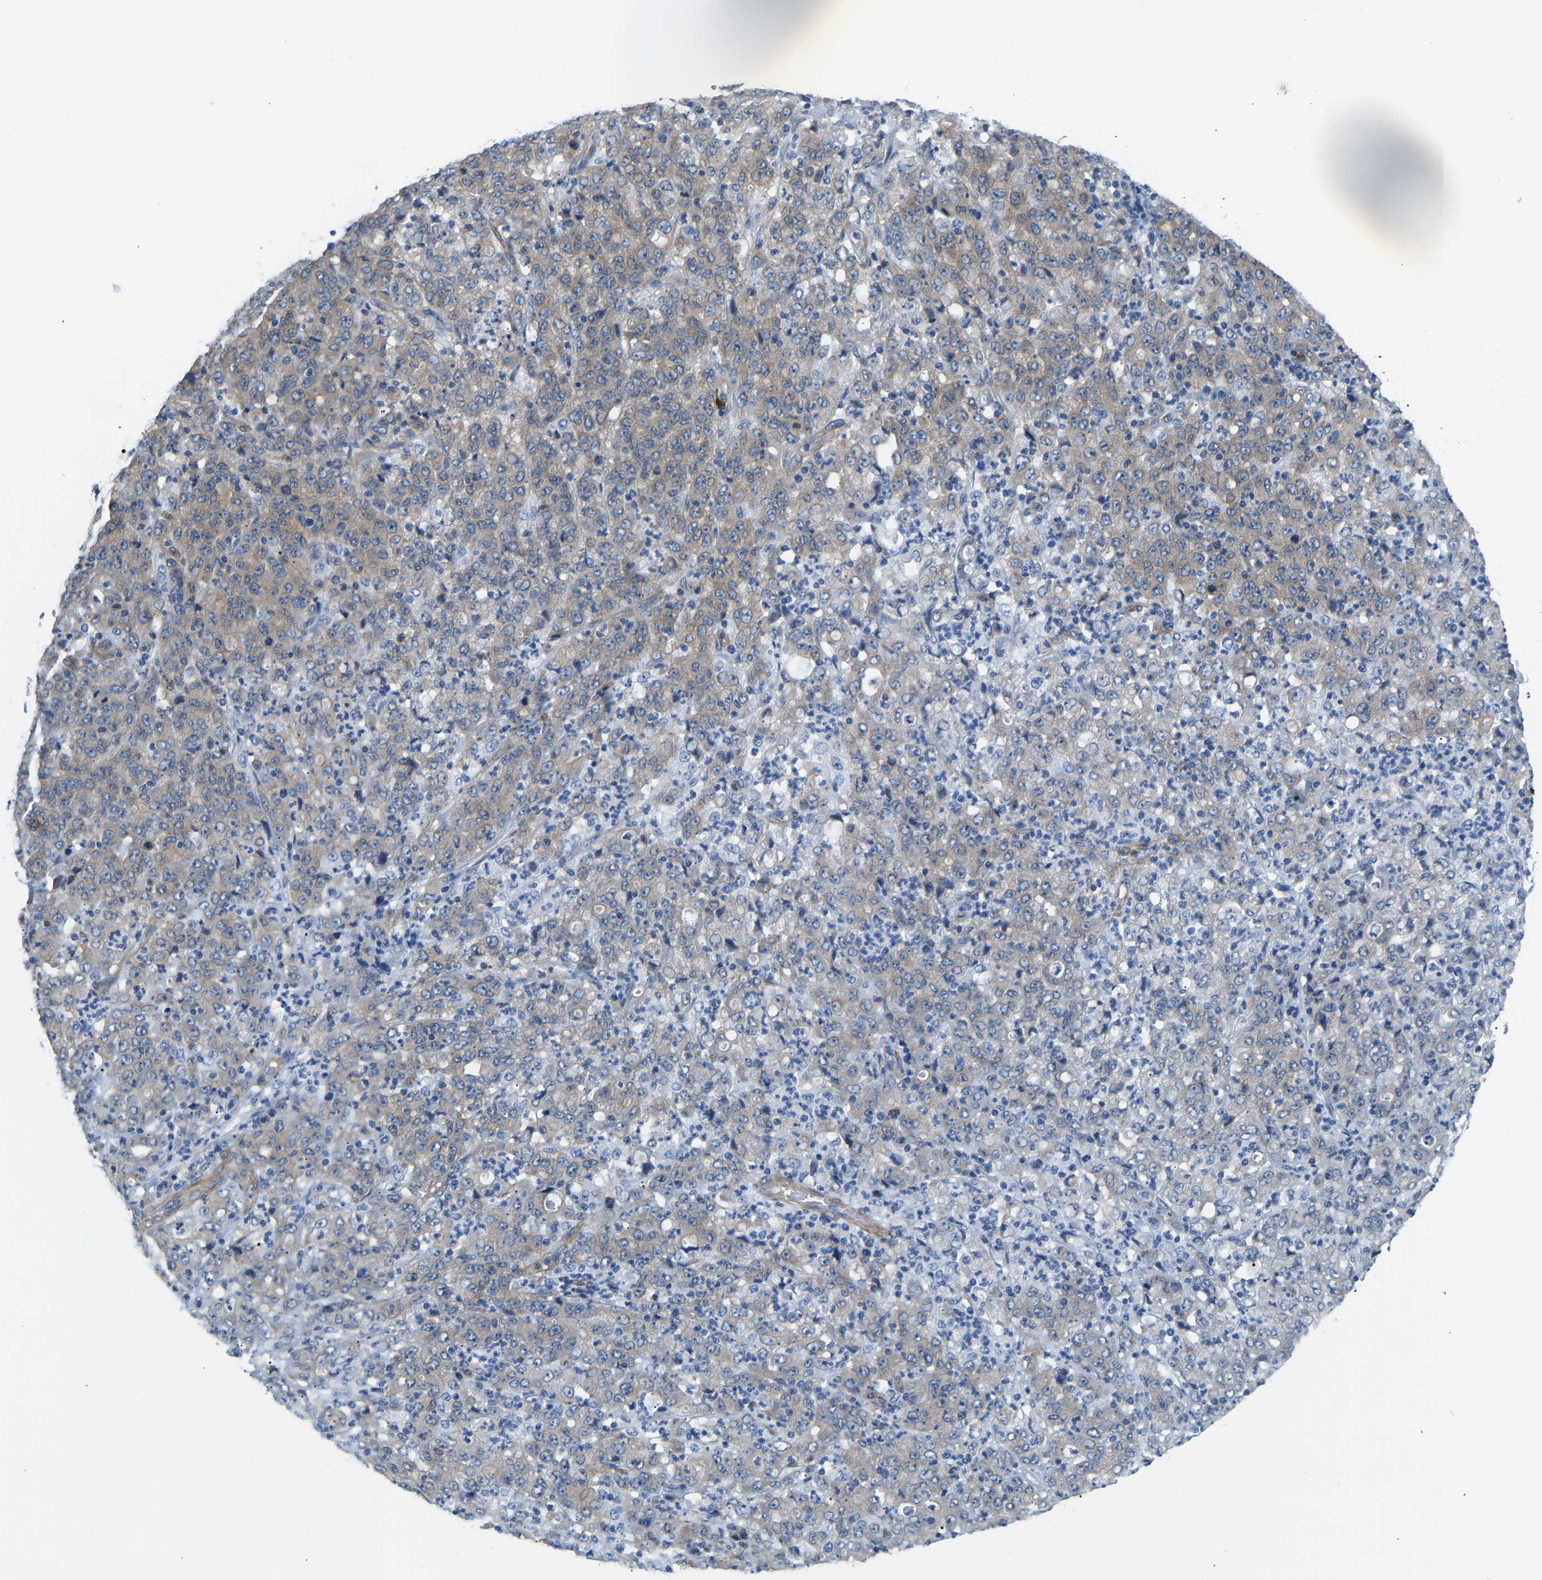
{"staining": {"intensity": "weak", "quantity": "<25%", "location": "cytoplasmic/membranous"}, "tissue": "stomach cancer", "cell_type": "Tumor cells", "image_type": "cancer", "snomed": [{"axis": "morphology", "description": "Adenocarcinoma, NOS"}, {"axis": "topography", "description": "Stomach, lower"}], "caption": "Immunohistochemistry (IHC) histopathology image of neoplastic tissue: human stomach cancer (adenocarcinoma) stained with DAB exhibits no significant protein positivity in tumor cells.", "gene": "PAWR", "patient": {"sex": "female", "age": 71}}